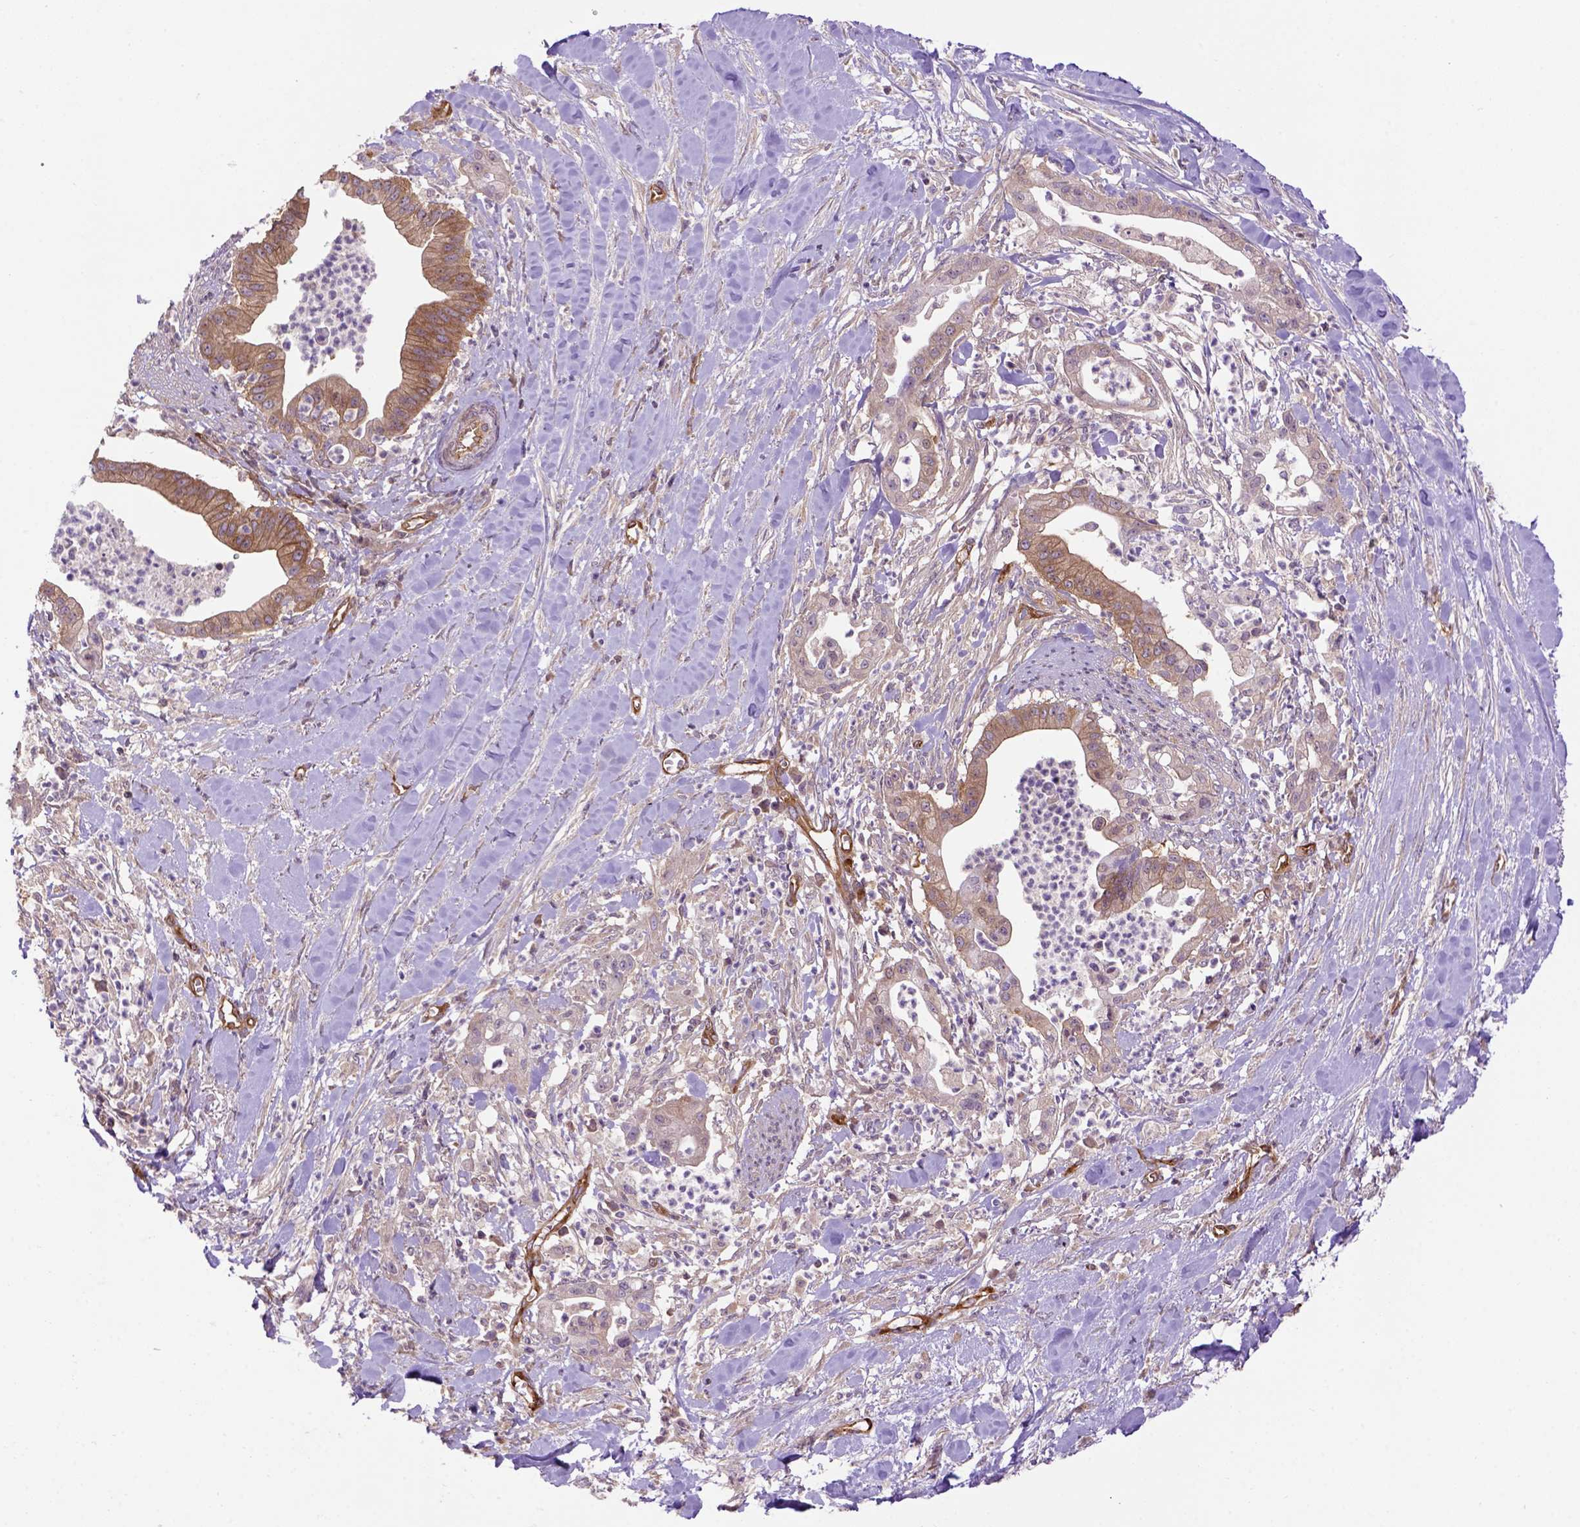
{"staining": {"intensity": "moderate", "quantity": ">75%", "location": "cytoplasmic/membranous"}, "tissue": "pancreatic cancer", "cell_type": "Tumor cells", "image_type": "cancer", "snomed": [{"axis": "morphology", "description": "Normal tissue, NOS"}, {"axis": "morphology", "description": "Adenocarcinoma, NOS"}, {"axis": "topography", "description": "Lymph node"}, {"axis": "topography", "description": "Pancreas"}], "caption": "Approximately >75% of tumor cells in human pancreatic adenocarcinoma reveal moderate cytoplasmic/membranous protein expression as visualized by brown immunohistochemical staining.", "gene": "CASKIN2", "patient": {"sex": "female", "age": 58}}